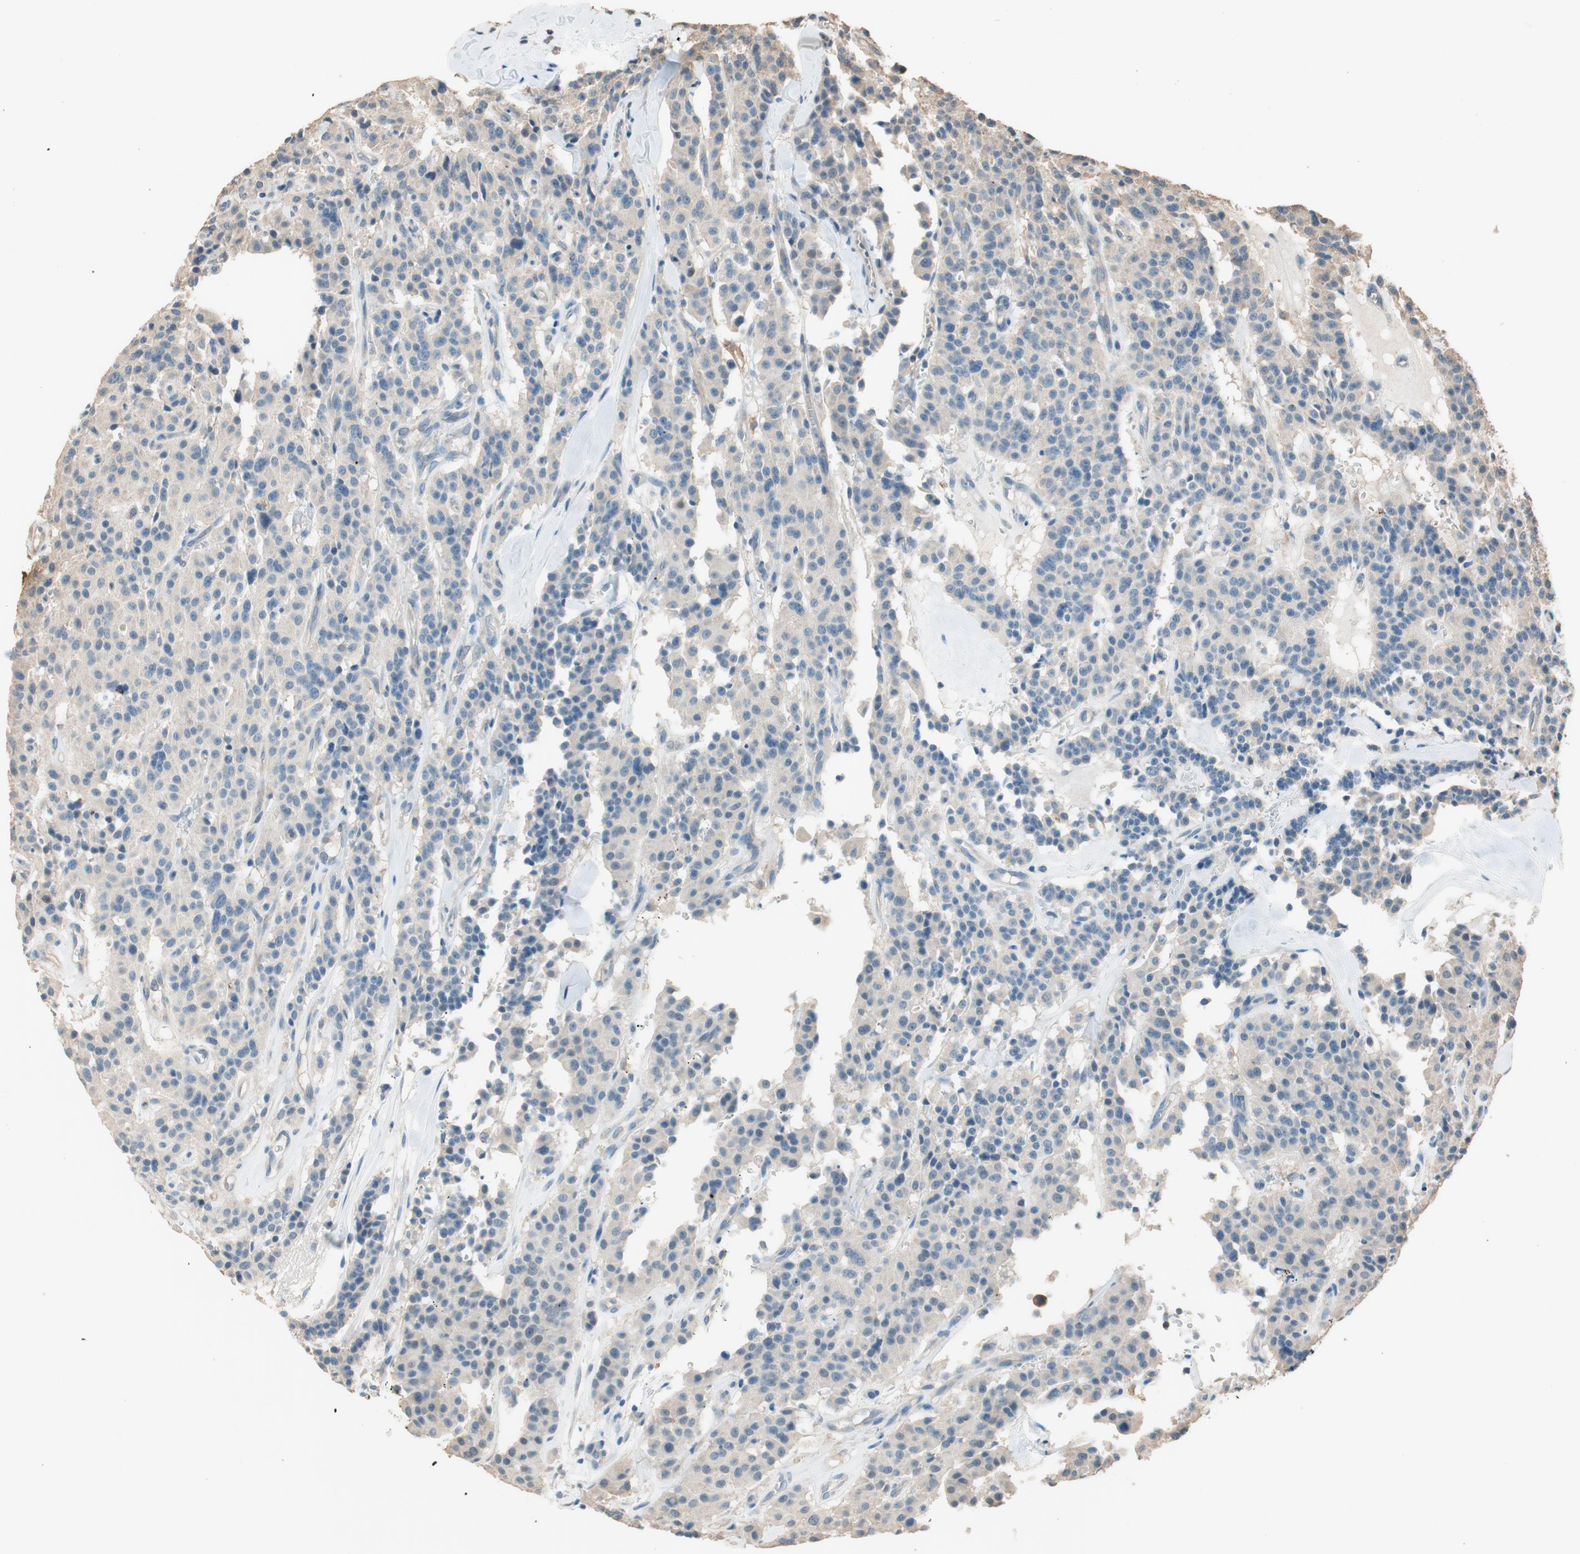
{"staining": {"intensity": "weak", "quantity": "<25%", "location": "cytoplasmic/membranous"}, "tissue": "carcinoid", "cell_type": "Tumor cells", "image_type": "cancer", "snomed": [{"axis": "morphology", "description": "Carcinoid, malignant, NOS"}, {"axis": "topography", "description": "Lung"}], "caption": "This is a histopathology image of immunohistochemistry (IHC) staining of carcinoid, which shows no staining in tumor cells.", "gene": "MST1R", "patient": {"sex": "male", "age": 30}}